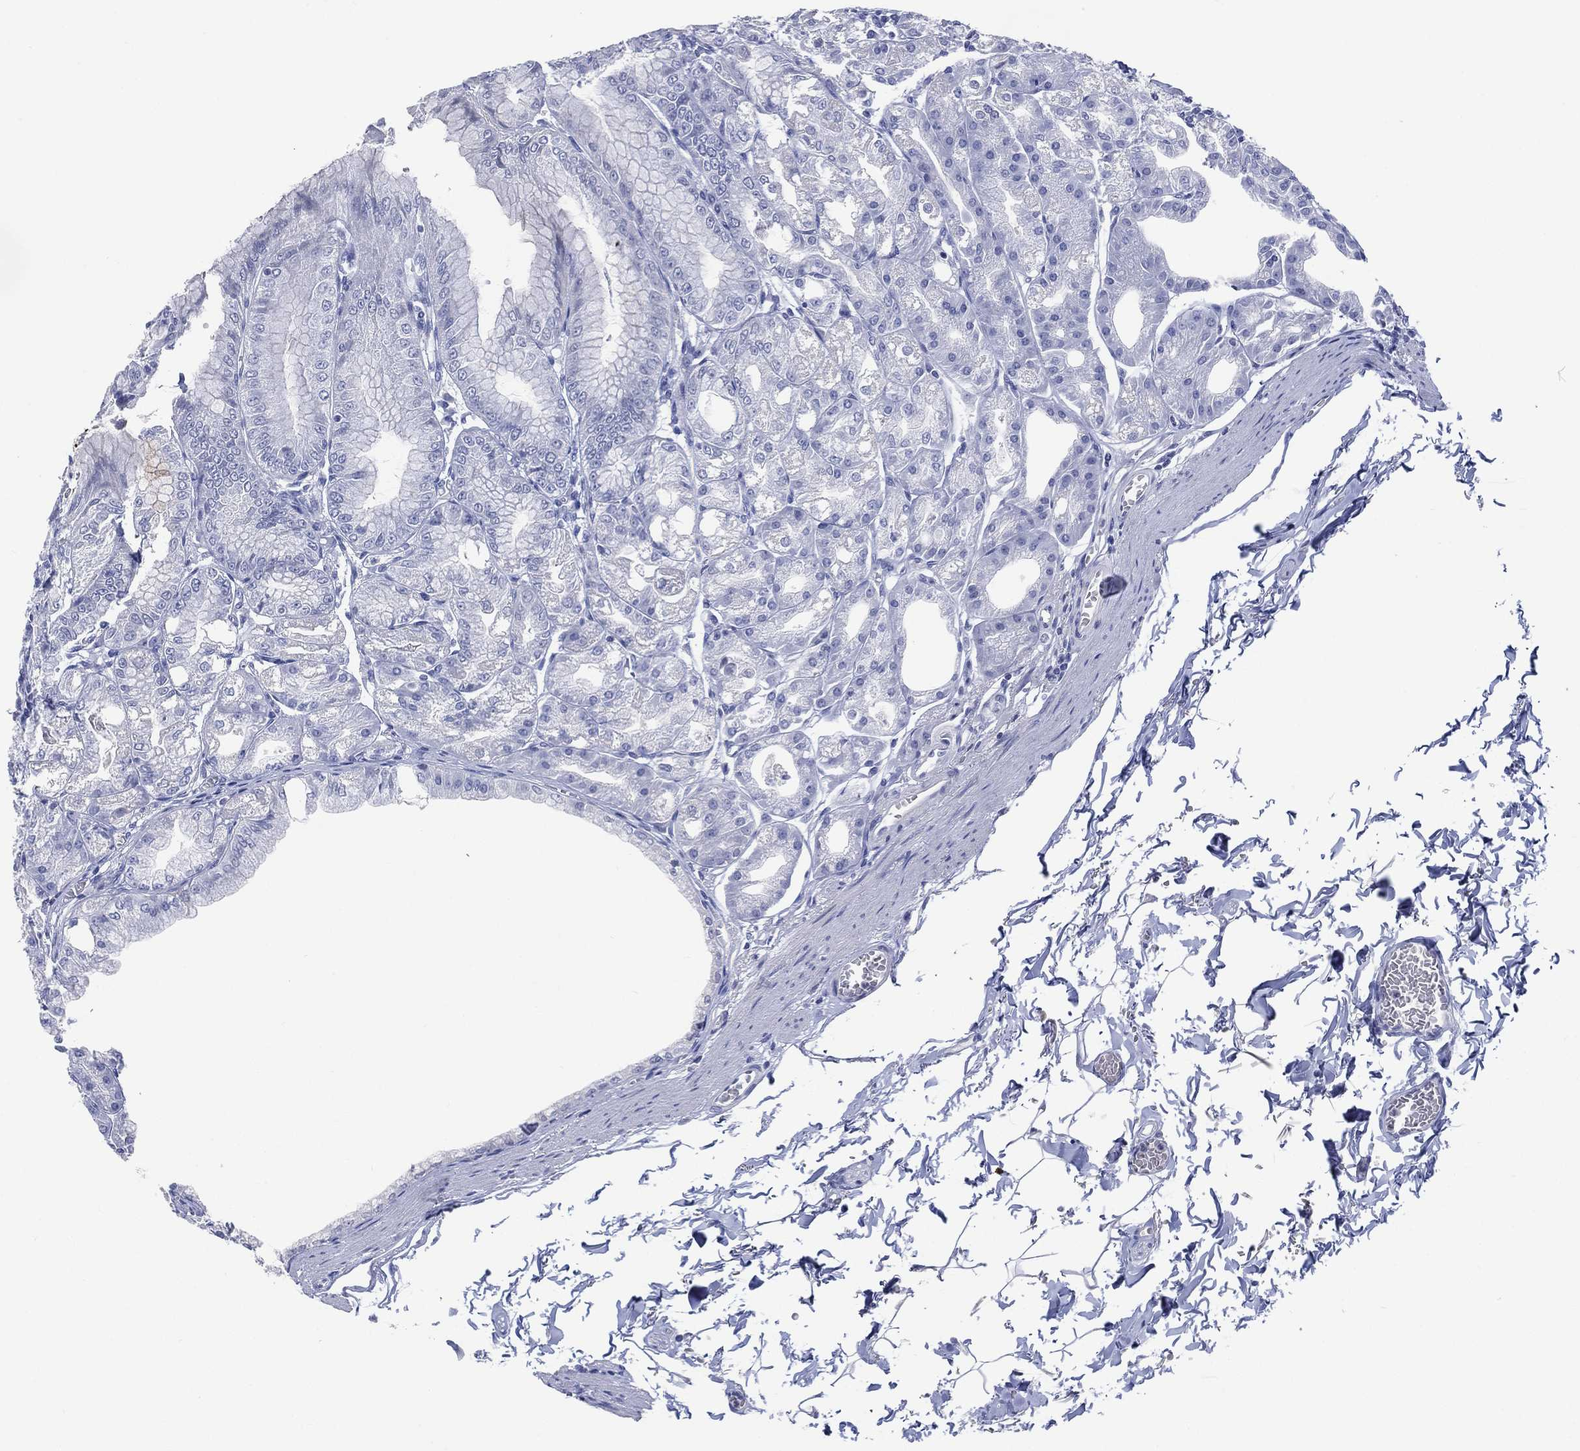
{"staining": {"intensity": "negative", "quantity": "none", "location": "none"}, "tissue": "stomach", "cell_type": "Glandular cells", "image_type": "normal", "snomed": [{"axis": "morphology", "description": "Normal tissue, NOS"}, {"axis": "topography", "description": "Stomach"}], "caption": "IHC histopathology image of normal stomach: human stomach stained with DAB (3,3'-diaminobenzidine) demonstrates no significant protein positivity in glandular cells.", "gene": "TMEM247", "patient": {"sex": "male", "age": 71}}